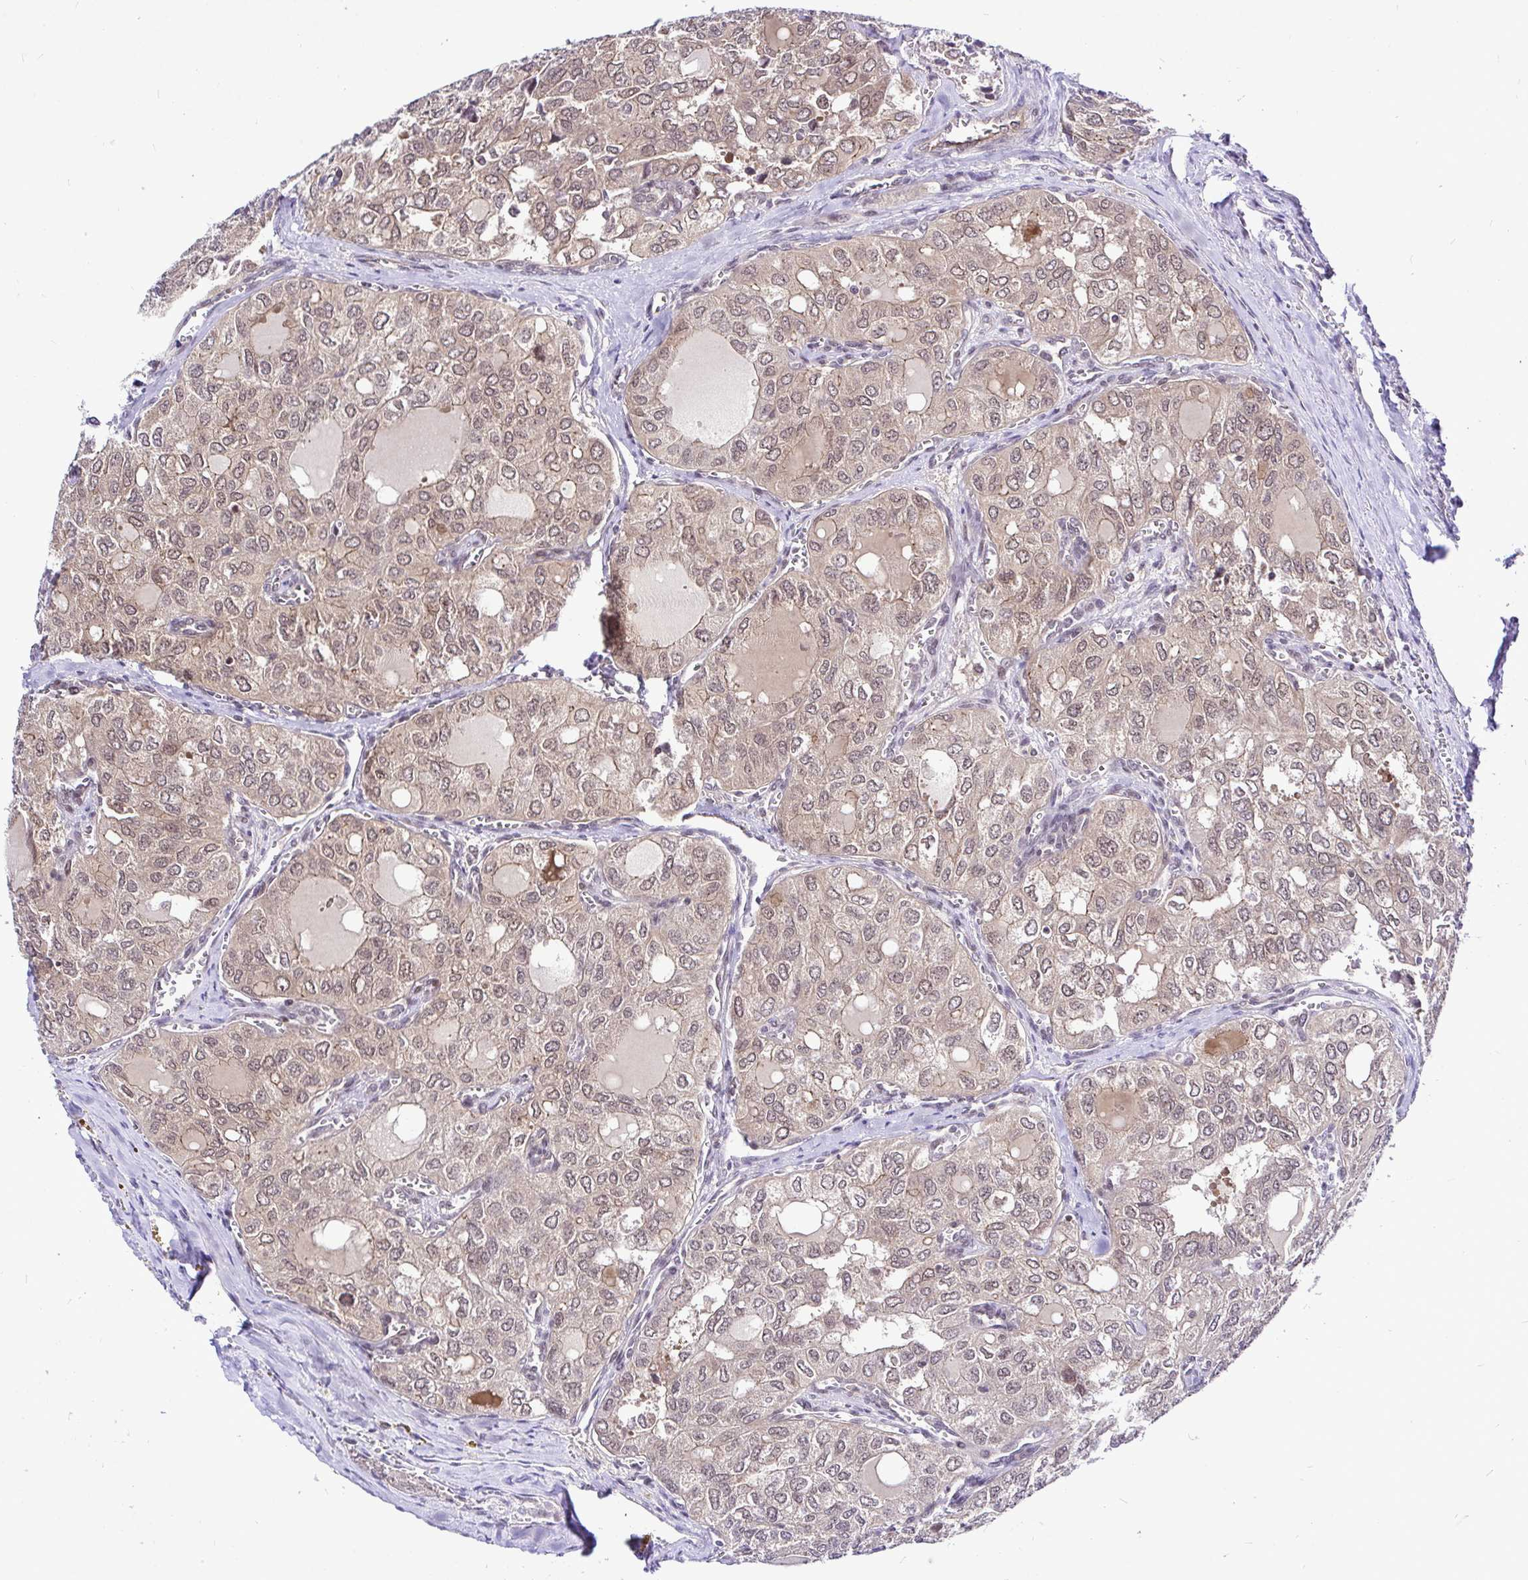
{"staining": {"intensity": "weak", "quantity": ">75%", "location": "cytoplasmic/membranous,nuclear"}, "tissue": "thyroid cancer", "cell_type": "Tumor cells", "image_type": "cancer", "snomed": [{"axis": "morphology", "description": "Follicular adenoma carcinoma, NOS"}, {"axis": "topography", "description": "Thyroid gland"}], "caption": "Thyroid follicular adenoma carcinoma stained with DAB (3,3'-diaminobenzidine) immunohistochemistry (IHC) demonstrates low levels of weak cytoplasmic/membranous and nuclear positivity in about >75% of tumor cells.", "gene": "UBE2M", "patient": {"sex": "male", "age": 75}}